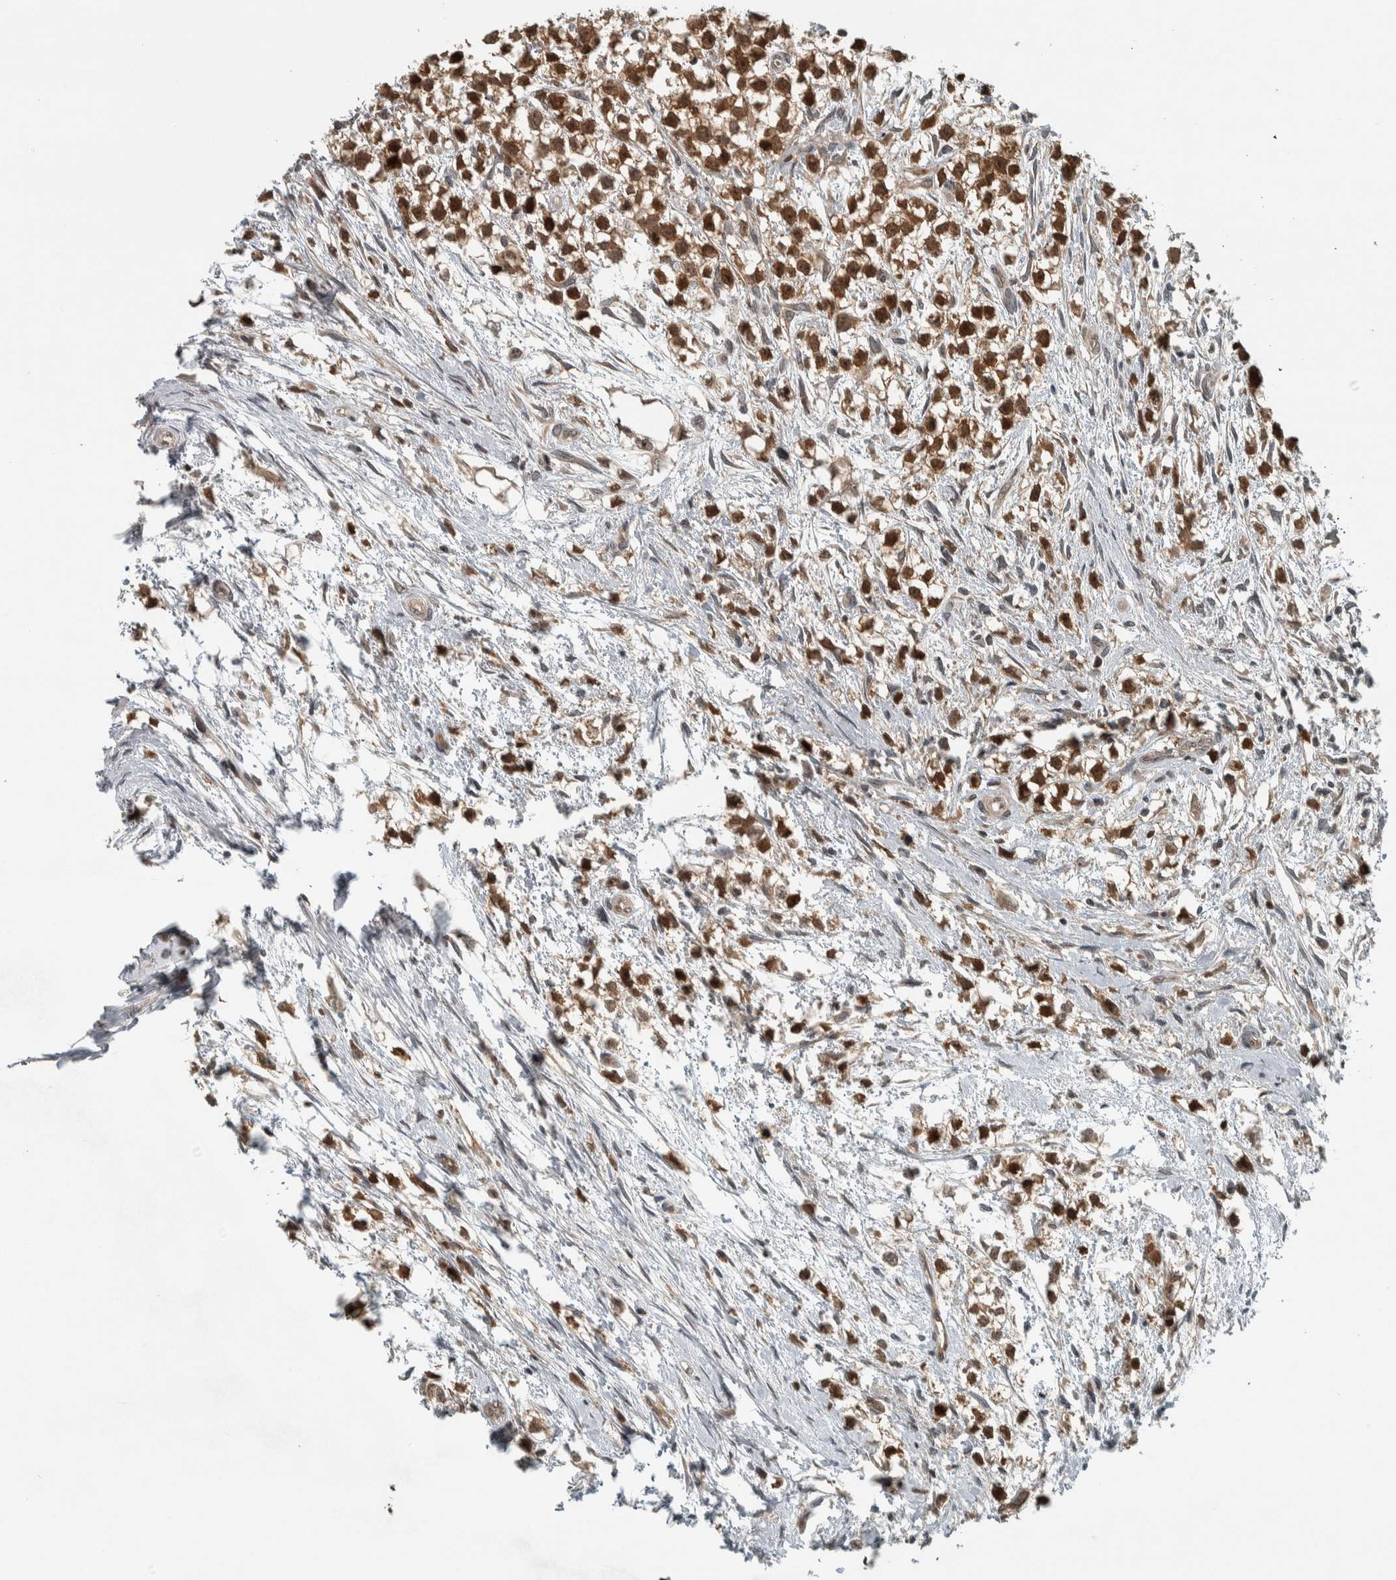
{"staining": {"intensity": "strong", "quantity": ">75%", "location": "nuclear"}, "tissue": "testis cancer", "cell_type": "Tumor cells", "image_type": "cancer", "snomed": [{"axis": "morphology", "description": "Seminoma, NOS"}, {"axis": "morphology", "description": "Carcinoma, Embryonal, NOS"}, {"axis": "topography", "description": "Testis"}], "caption": "Testis cancer (embryonal carcinoma) stained with DAB immunohistochemistry (IHC) shows high levels of strong nuclear expression in about >75% of tumor cells.", "gene": "XPO5", "patient": {"sex": "male", "age": 51}}